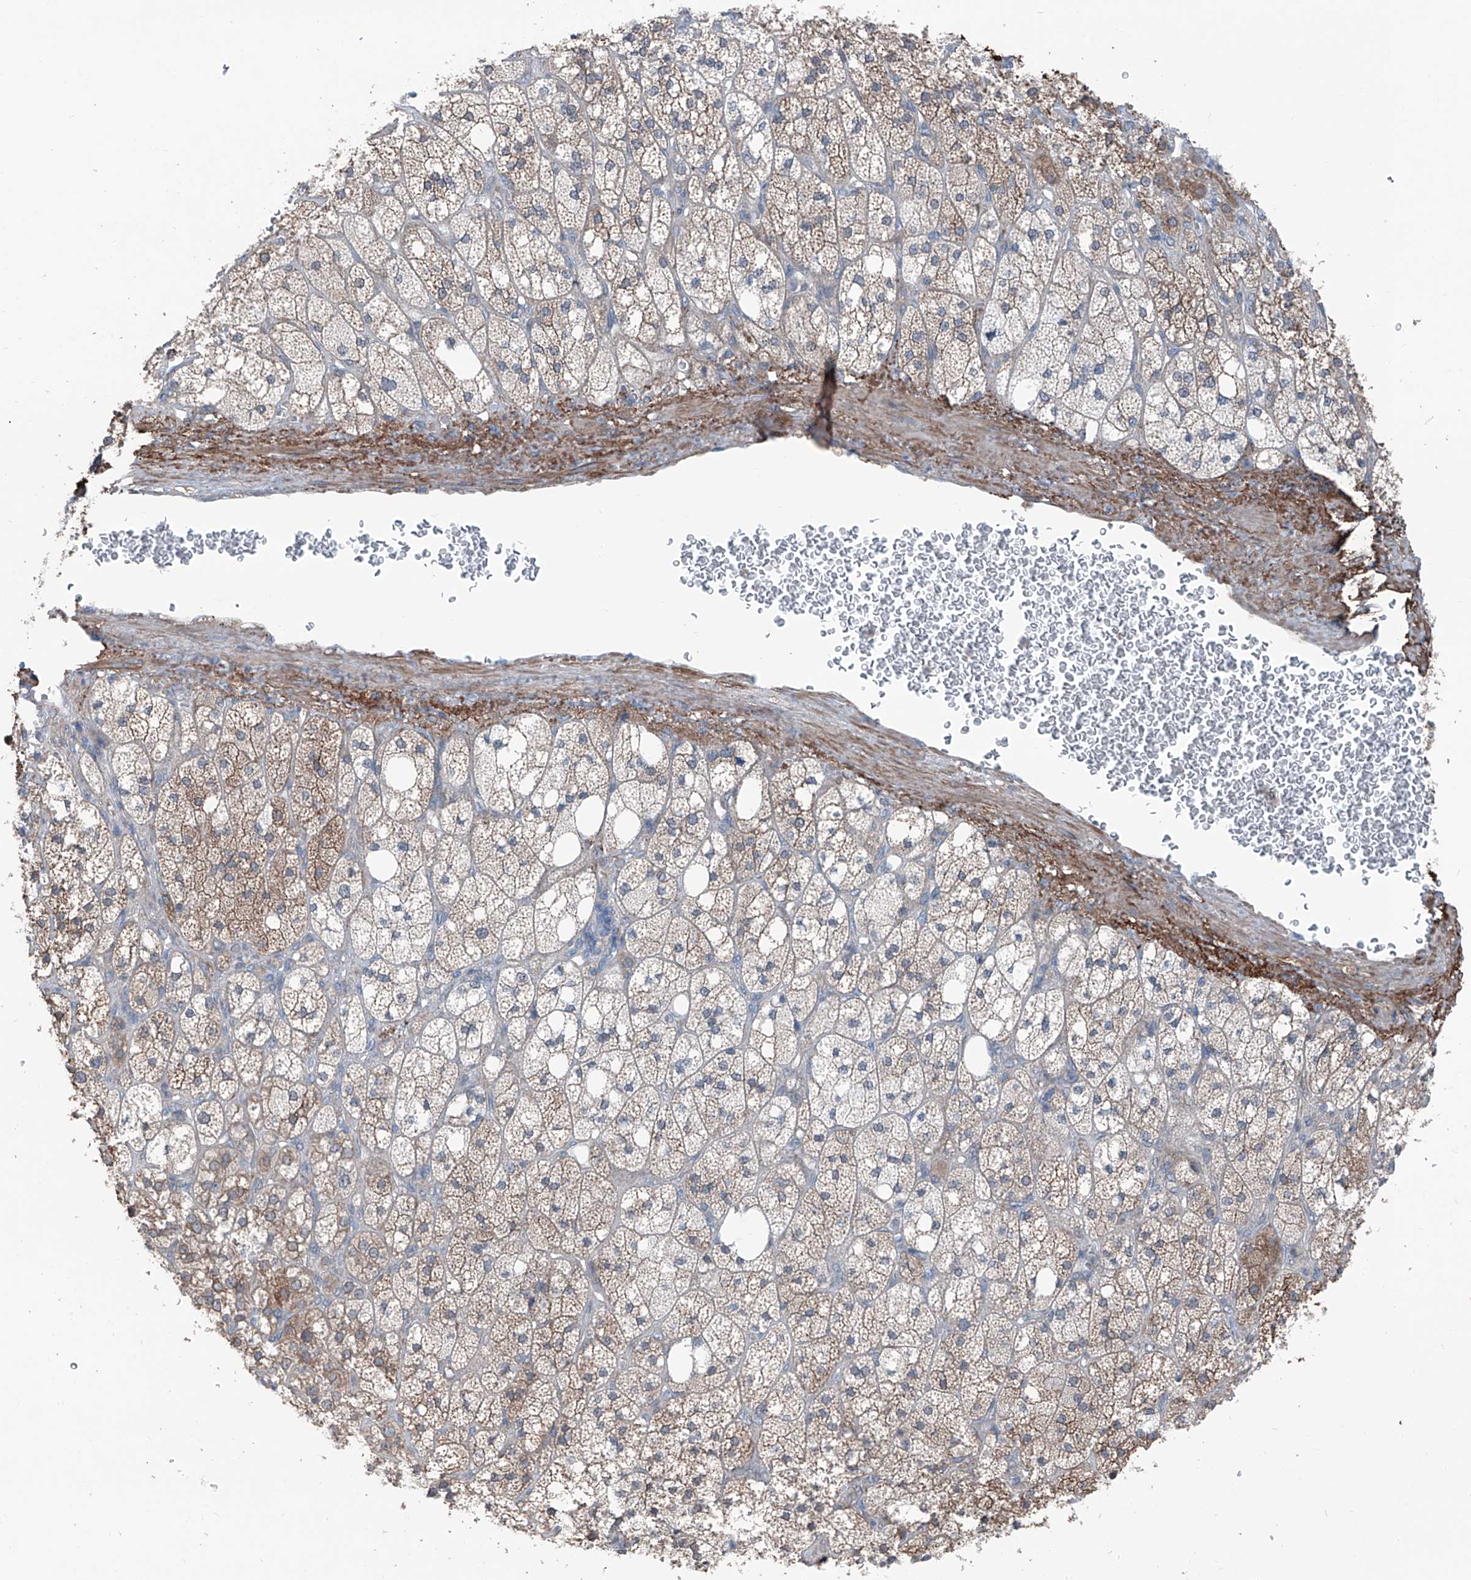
{"staining": {"intensity": "moderate", "quantity": ">75%", "location": "cytoplasmic/membranous"}, "tissue": "adrenal gland", "cell_type": "Glandular cells", "image_type": "normal", "snomed": [{"axis": "morphology", "description": "Normal tissue, NOS"}, {"axis": "topography", "description": "Adrenal gland"}], "caption": "Protein analysis of benign adrenal gland reveals moderate cytoplasmic/membranous positivity in approximately >75% of glandular cells. The protein of interest is shown in brown color, while the nuclei are stained blue.", "gene": "HSPB11", "patient": {"sex": "male", "age": 61}}